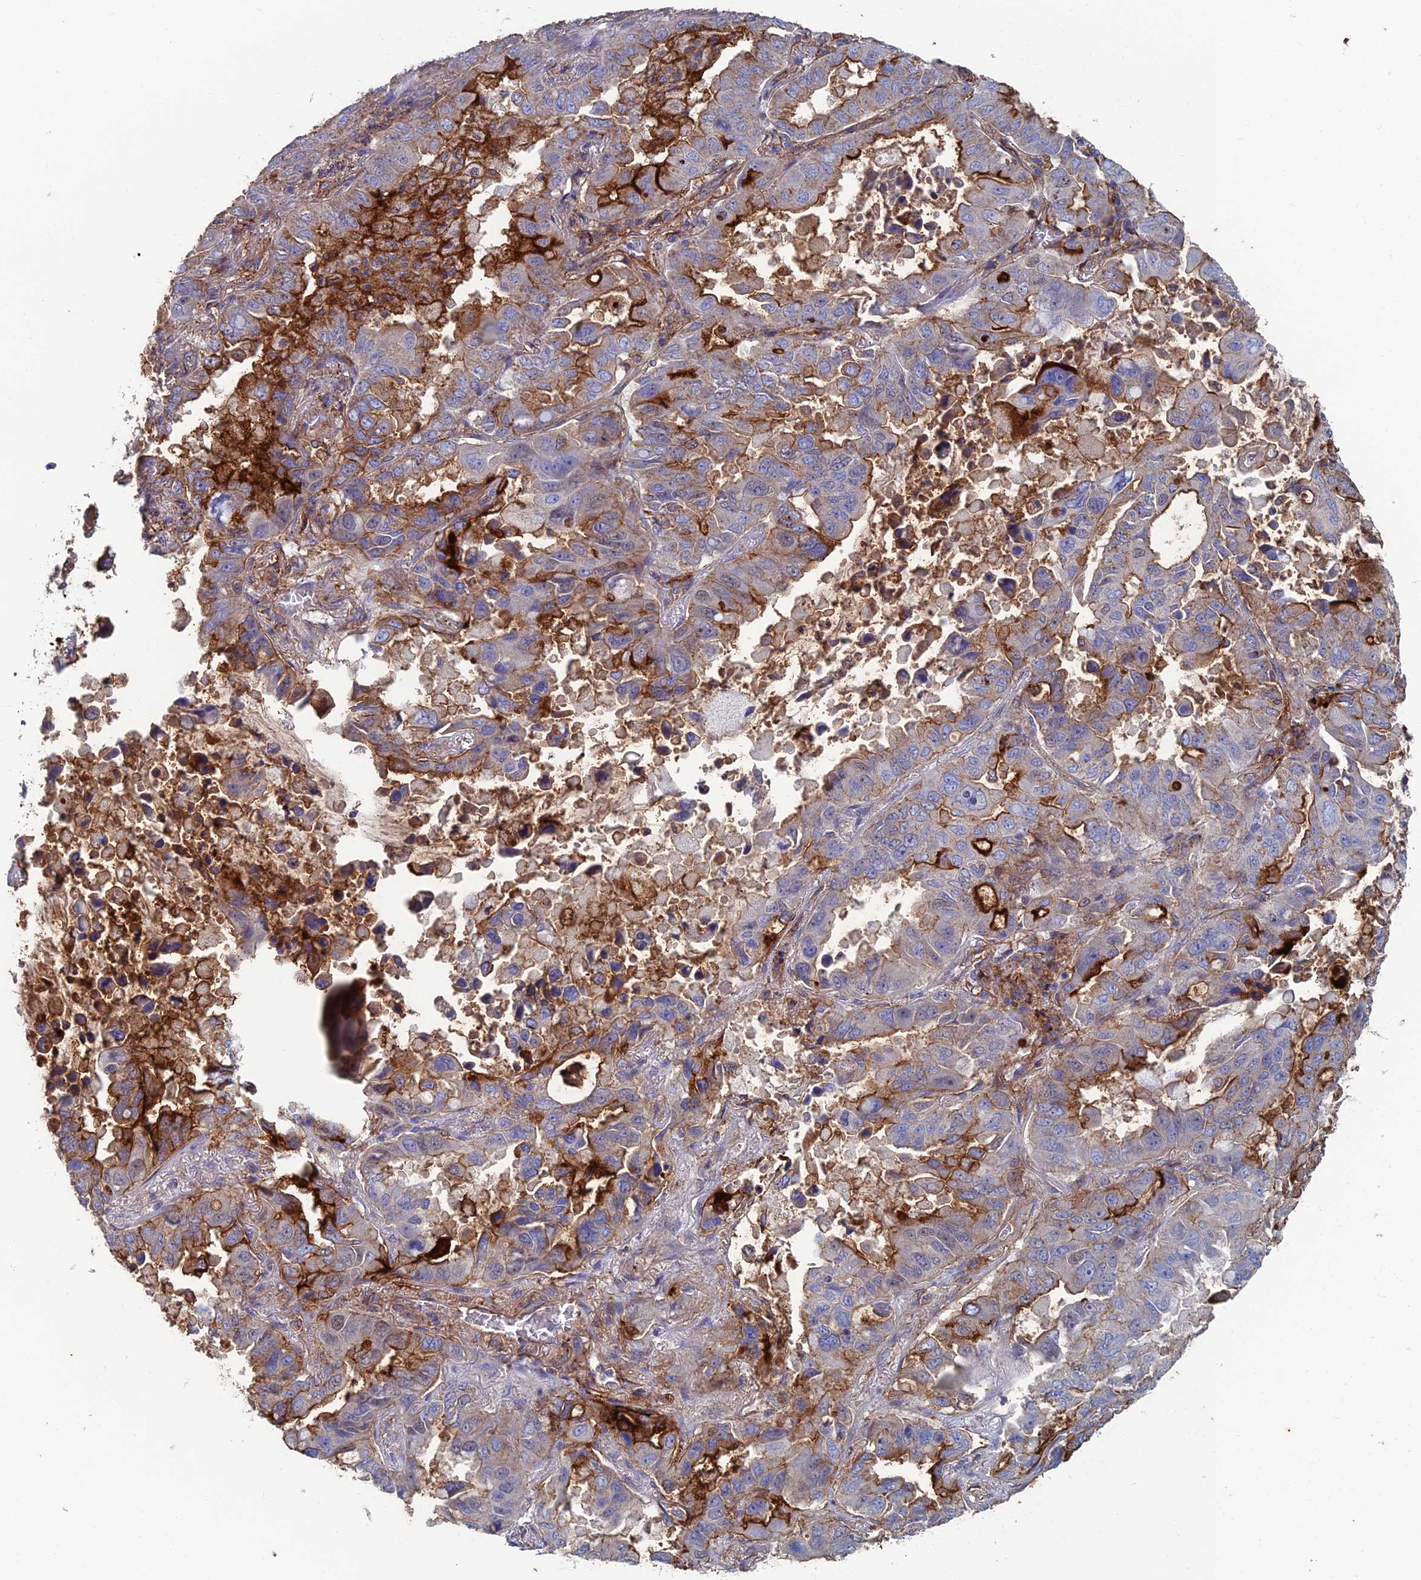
{"staining": {"intensity": "strong", "quantity": "25%-75%", "location": "cytoplasmic/membranous"}, "tissue": "lung cancer", "cell_type": "Tumor cells", "image_type": "cancer", "snomed": [{"axis": "morphology", "description": "Adenocarcinoma, NOS"}, {"axis": "topography", "description": "Lung"}], "caption": "Protein expression analysis of human lung cancer reveals strong cytoplasmic/membranous positivity in approximately 25%-75% of tumor cells.", "gene": "SNX11", "patient": {"sex": "male", "age": 64}}